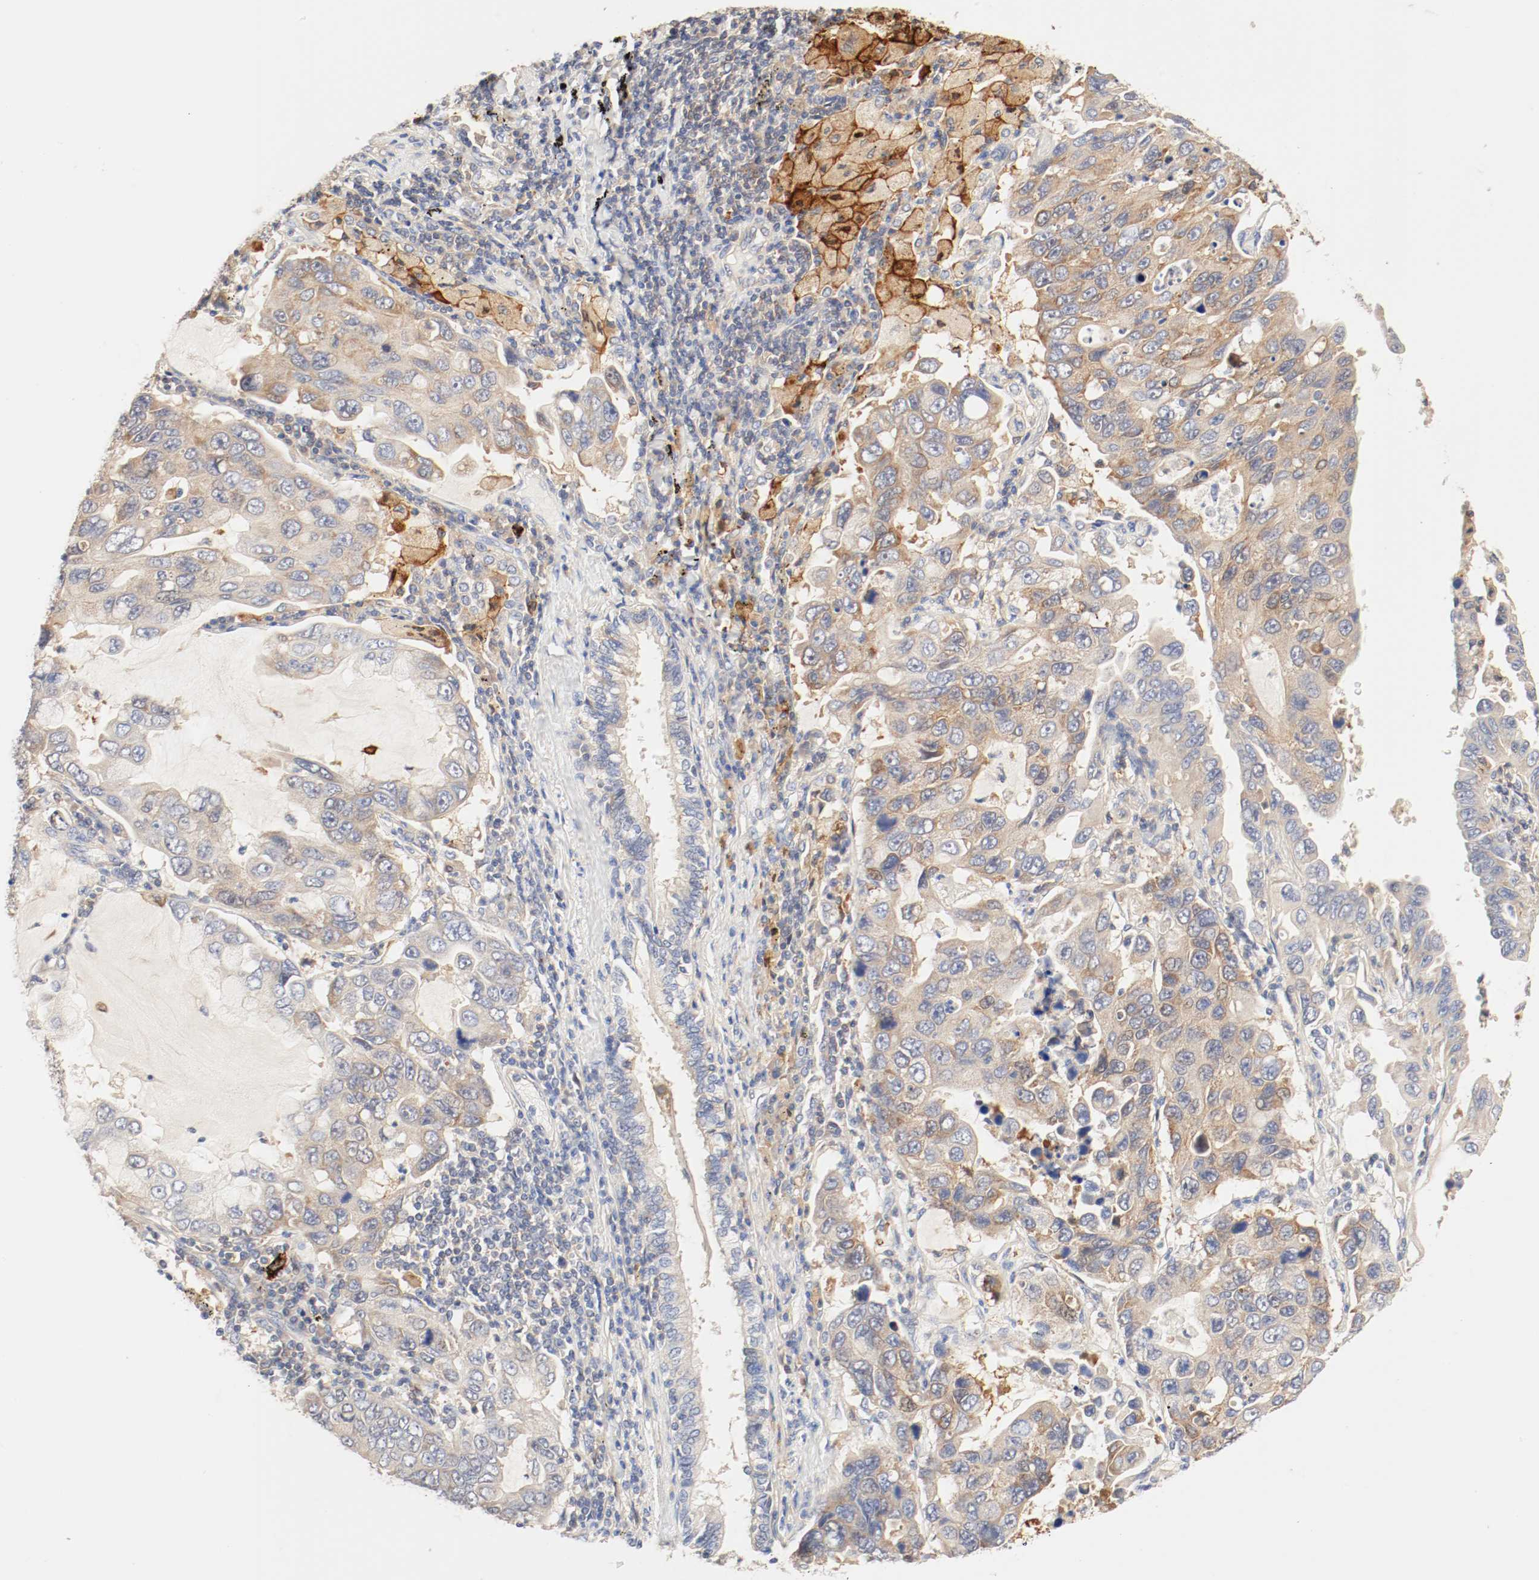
{"staining": {"intensity": "moderate", "quantity": ">75%", "location": "cytoplasmic/membranous"}, "tissue": "lung cancer", "cell_type": "Tumor cells", "image_type": "cancer", "snomed": [{"axis": "morphology", "description": "Adenocarcinoma, NOS"}, {"axis": "topography", "description": "Lung"}], "caption": "A medium amount of moderate cytoplasmic/membranous expression is present in about >75% of tumor cells in lung cancer tissue.", "gene": "GIT1", "patient": {"sex": "male", "age": 64}}